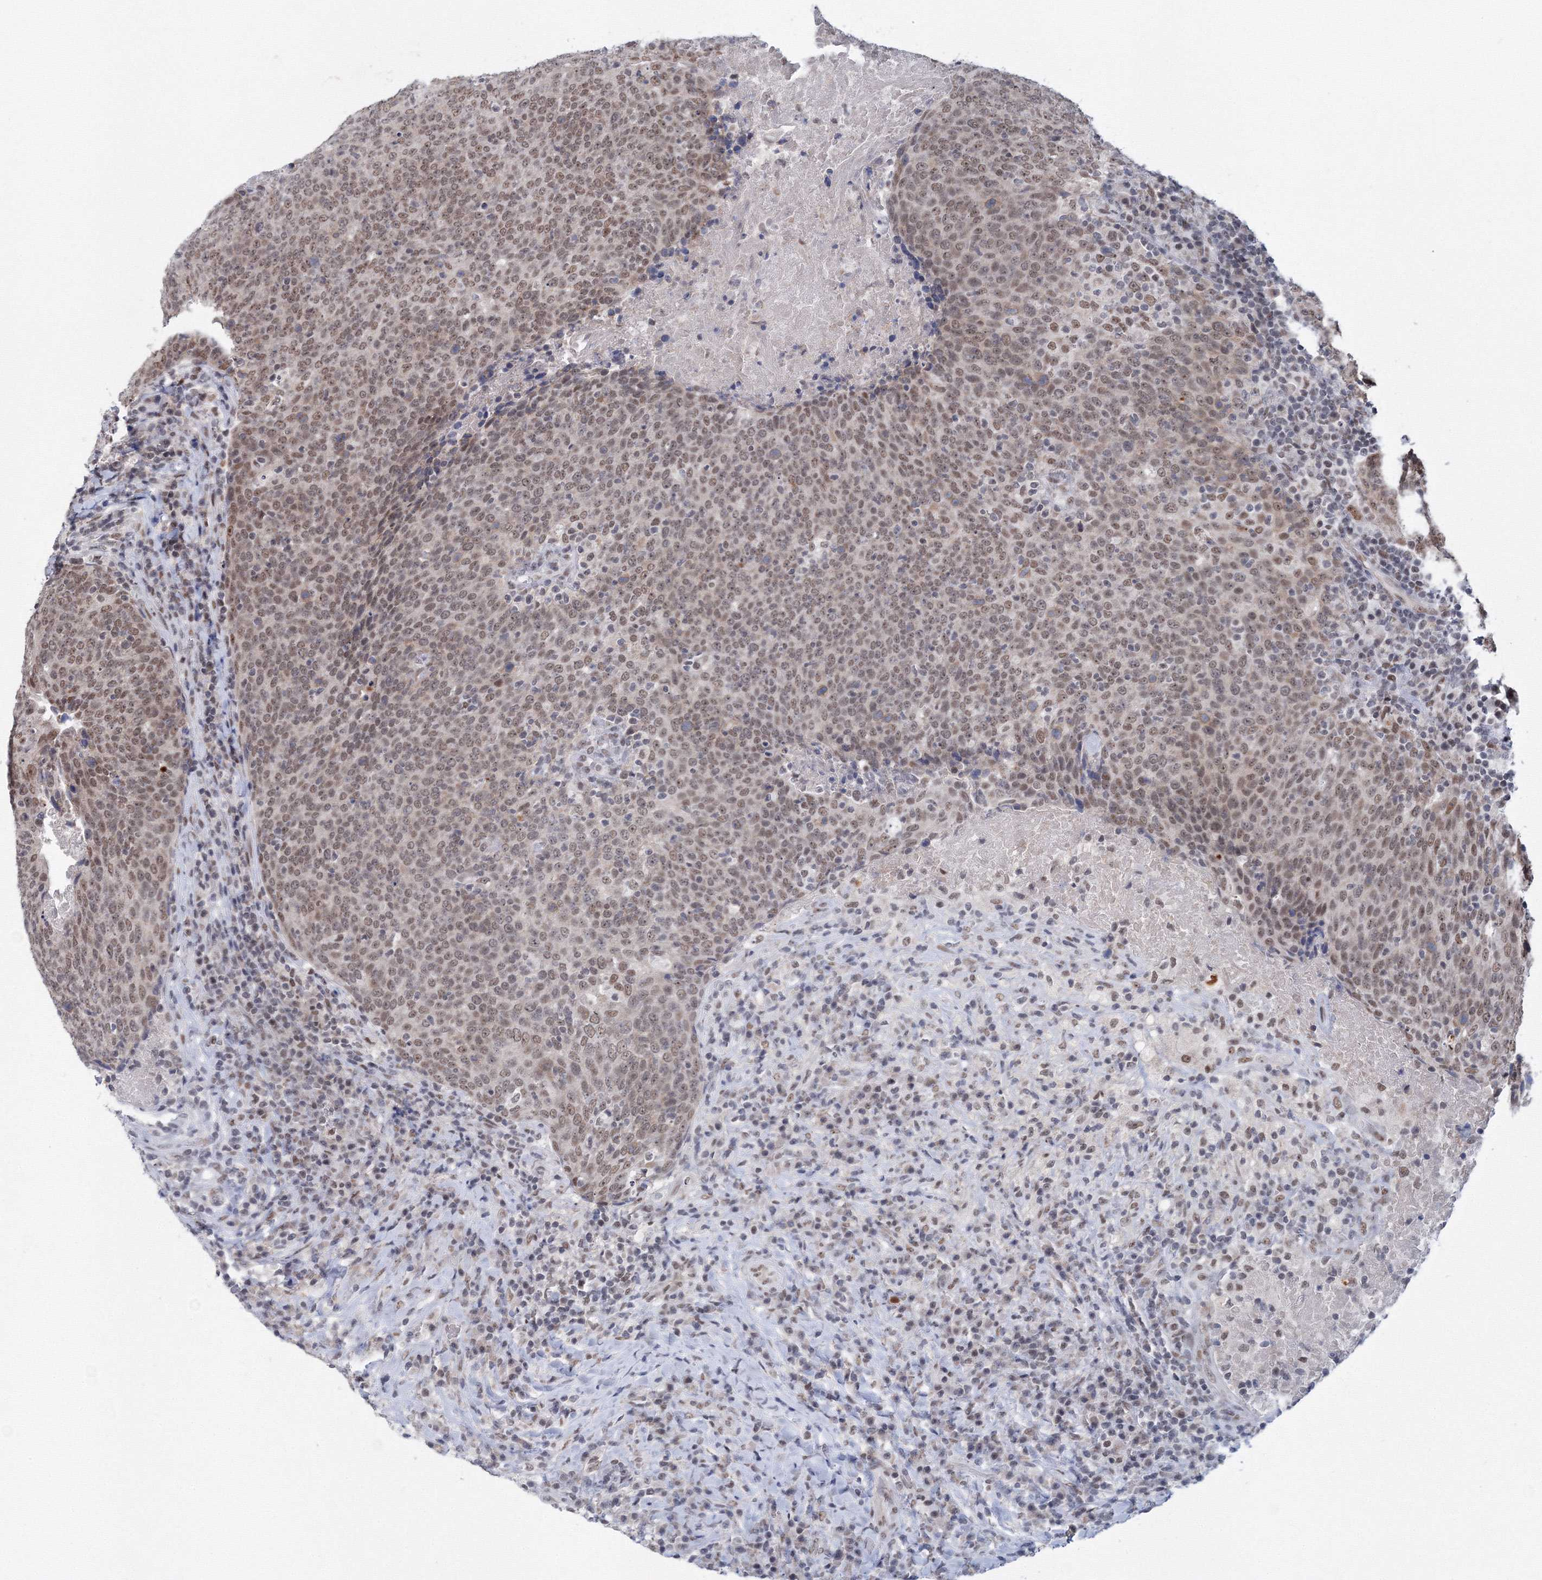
{"staining": {"intensity": "moderate", "quantity": ">75%", "location": "nuclear"}, "tissue": "head and neck cancer", "cell_type": "Tumor cells", "image_type": "cancer", "snomed": [{"axis": "morphology", "description": "Squamous cell carcinoma, NOS"}, {"axis": "morphology", "description": "Squamous cell carcinoma, metastatic, NOS"}, {"axis": "topography", "description": "Lymph node"}, {"axis": "topography", "description": "Head-Neck"}], "caption": "About >75% of tumor cells in human head and neck cancer (squamous cell carcinoma) exhibit moderate nuclear protein positivity as visualized by brown immunohistochemical staining.", "gene": "SF3B6", "patient": {"sex": "male", "age": 62}}